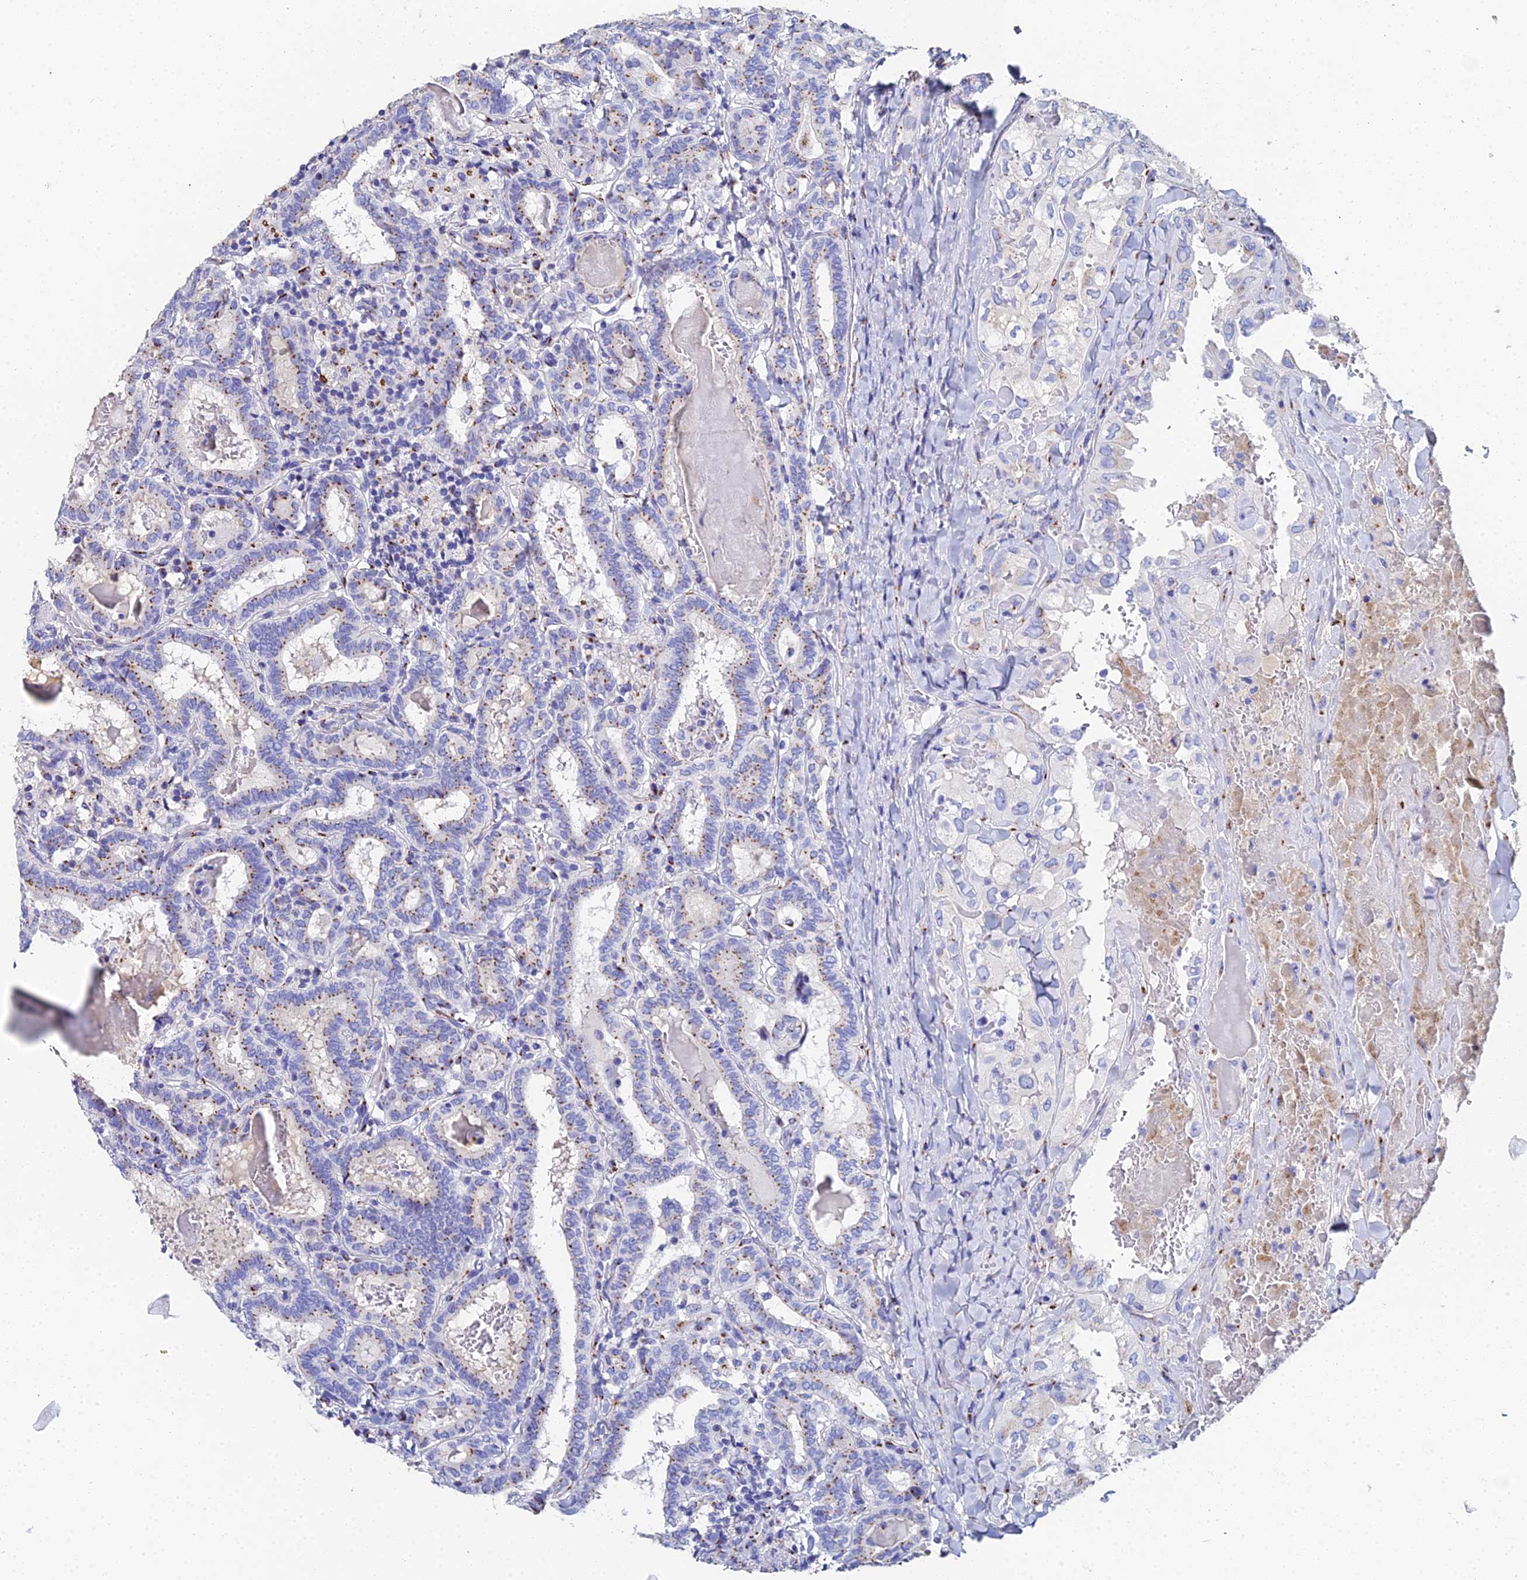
{"staining": {"intensity": "moderate", "quantity": "25%-75%", "location": "cytoplasmic/membranous"}, "tissue": "thyroid cancer", "cell_type": "Tumor cells", "image_type": "cancer", "snomed": [{"axis": "morphology", "description": "Papillary adenocarcinoma, NOS"}, {"axis": "topography", "description": "Thyroid gland"}], "caption": "Thyroid cancer stained with a brown dye shows moderate cytoplasmic/membranous positive positivity in about 25%-75% of tumor cells.", "gene": "ENSG00000268674", "patient": {"sex": "female", "age": 72}}